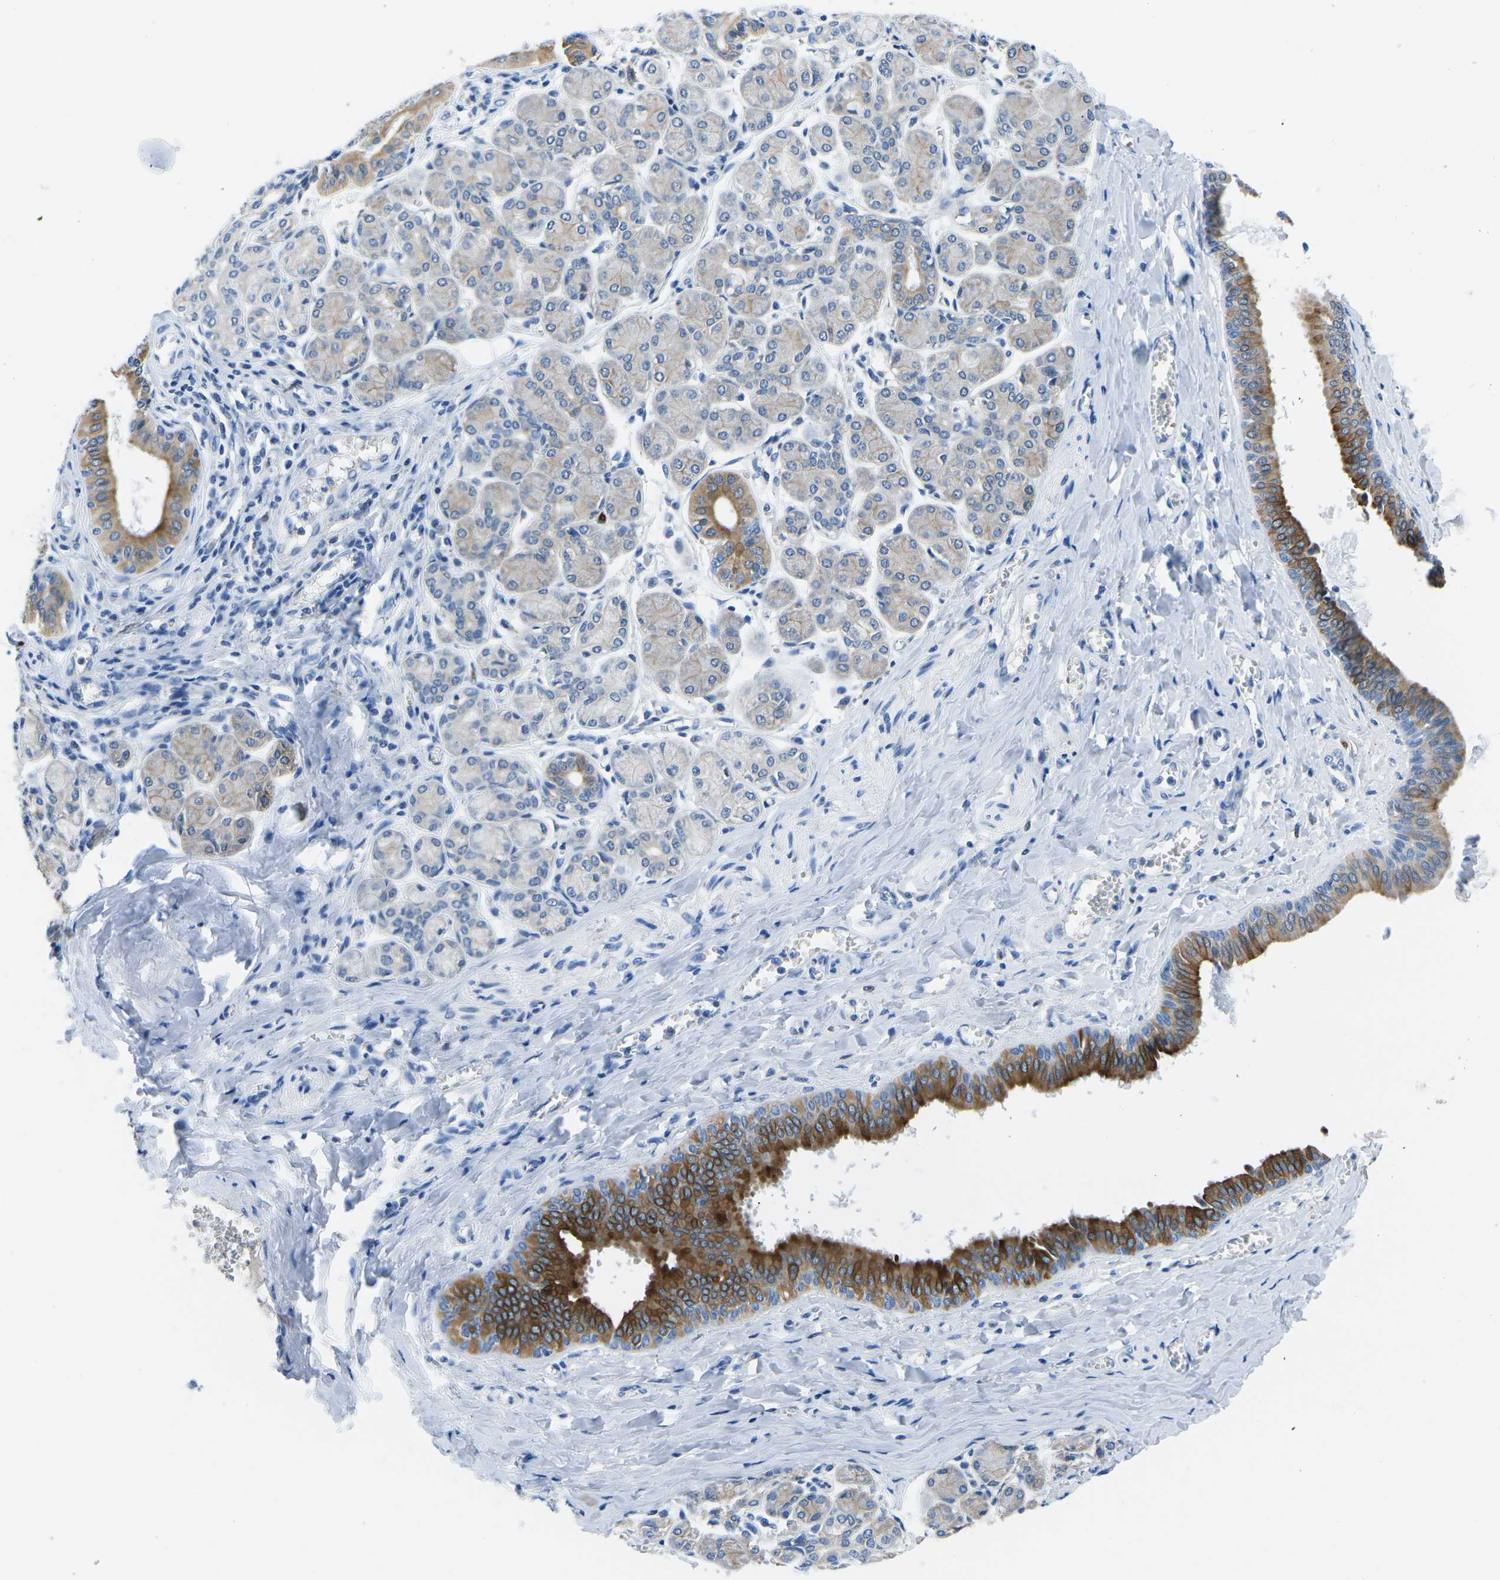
{"staining": {"intensity": "moderate", "quantity": "25%-75%", "location": "cytoplasmic/membranous"}, "tissue": "salivary gland", "cell_type": "Glandular cells", "image_type": "normal", "snomed": [{"axis": "morphology", "description": "Normal tissue, NOS"}, {"axis": "morphology", "description": "Inflammation, NOS"}, {"axis": "topography", "description": "Lymph node"}, {"axis": "topography", "description": "Salivary gland"}], "caption": "High-power microscopy captured an IHC image of normal salivary gland, revealing moderate cytoplasmic/membranous positivity in about 25%-75% of glandular cells.", "gene": "TM6SF1", "patient": {"sex": "male", "age": 3}}